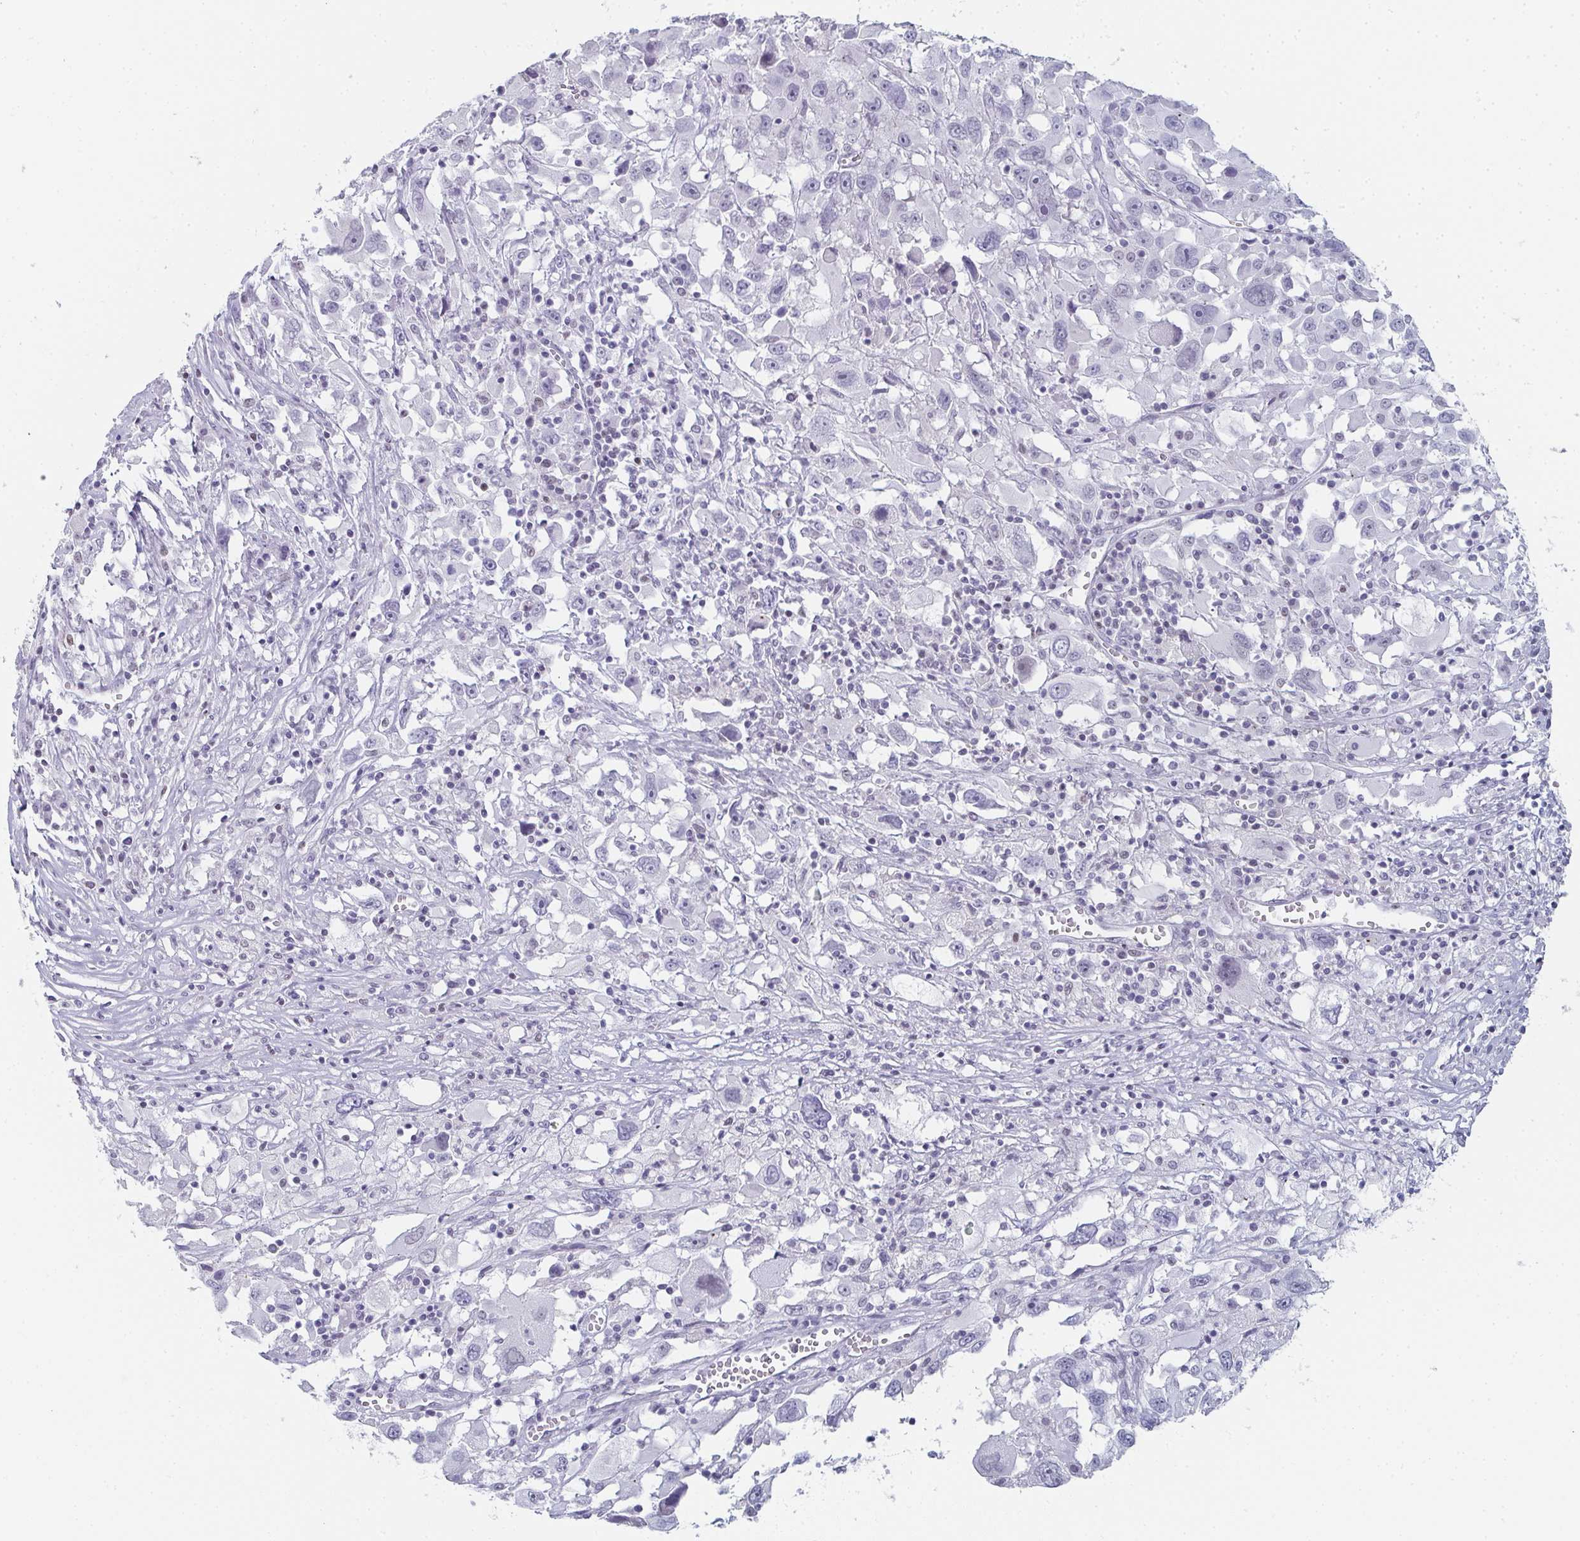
{"staining": {"intensity": "negative", "quantity": "none", "location": "none"}, "tissue": "melanoma", "cell_type": "Tumor cells", "image_type": "cancer", "snomed": [{"axis": "morphology", "description": "Malignant melanoma, Metastatic site"}, {"axis": "topography", "description": "Soft tissue"}], "caption": "Immunohistochemistry photomicrograph of malignant melanoma (metastatic site) stained for a protein (brown), which reveals no expression in tumor cells.", "gene": "PYCR3", "patient": {"sex": "male", "age": 50}}